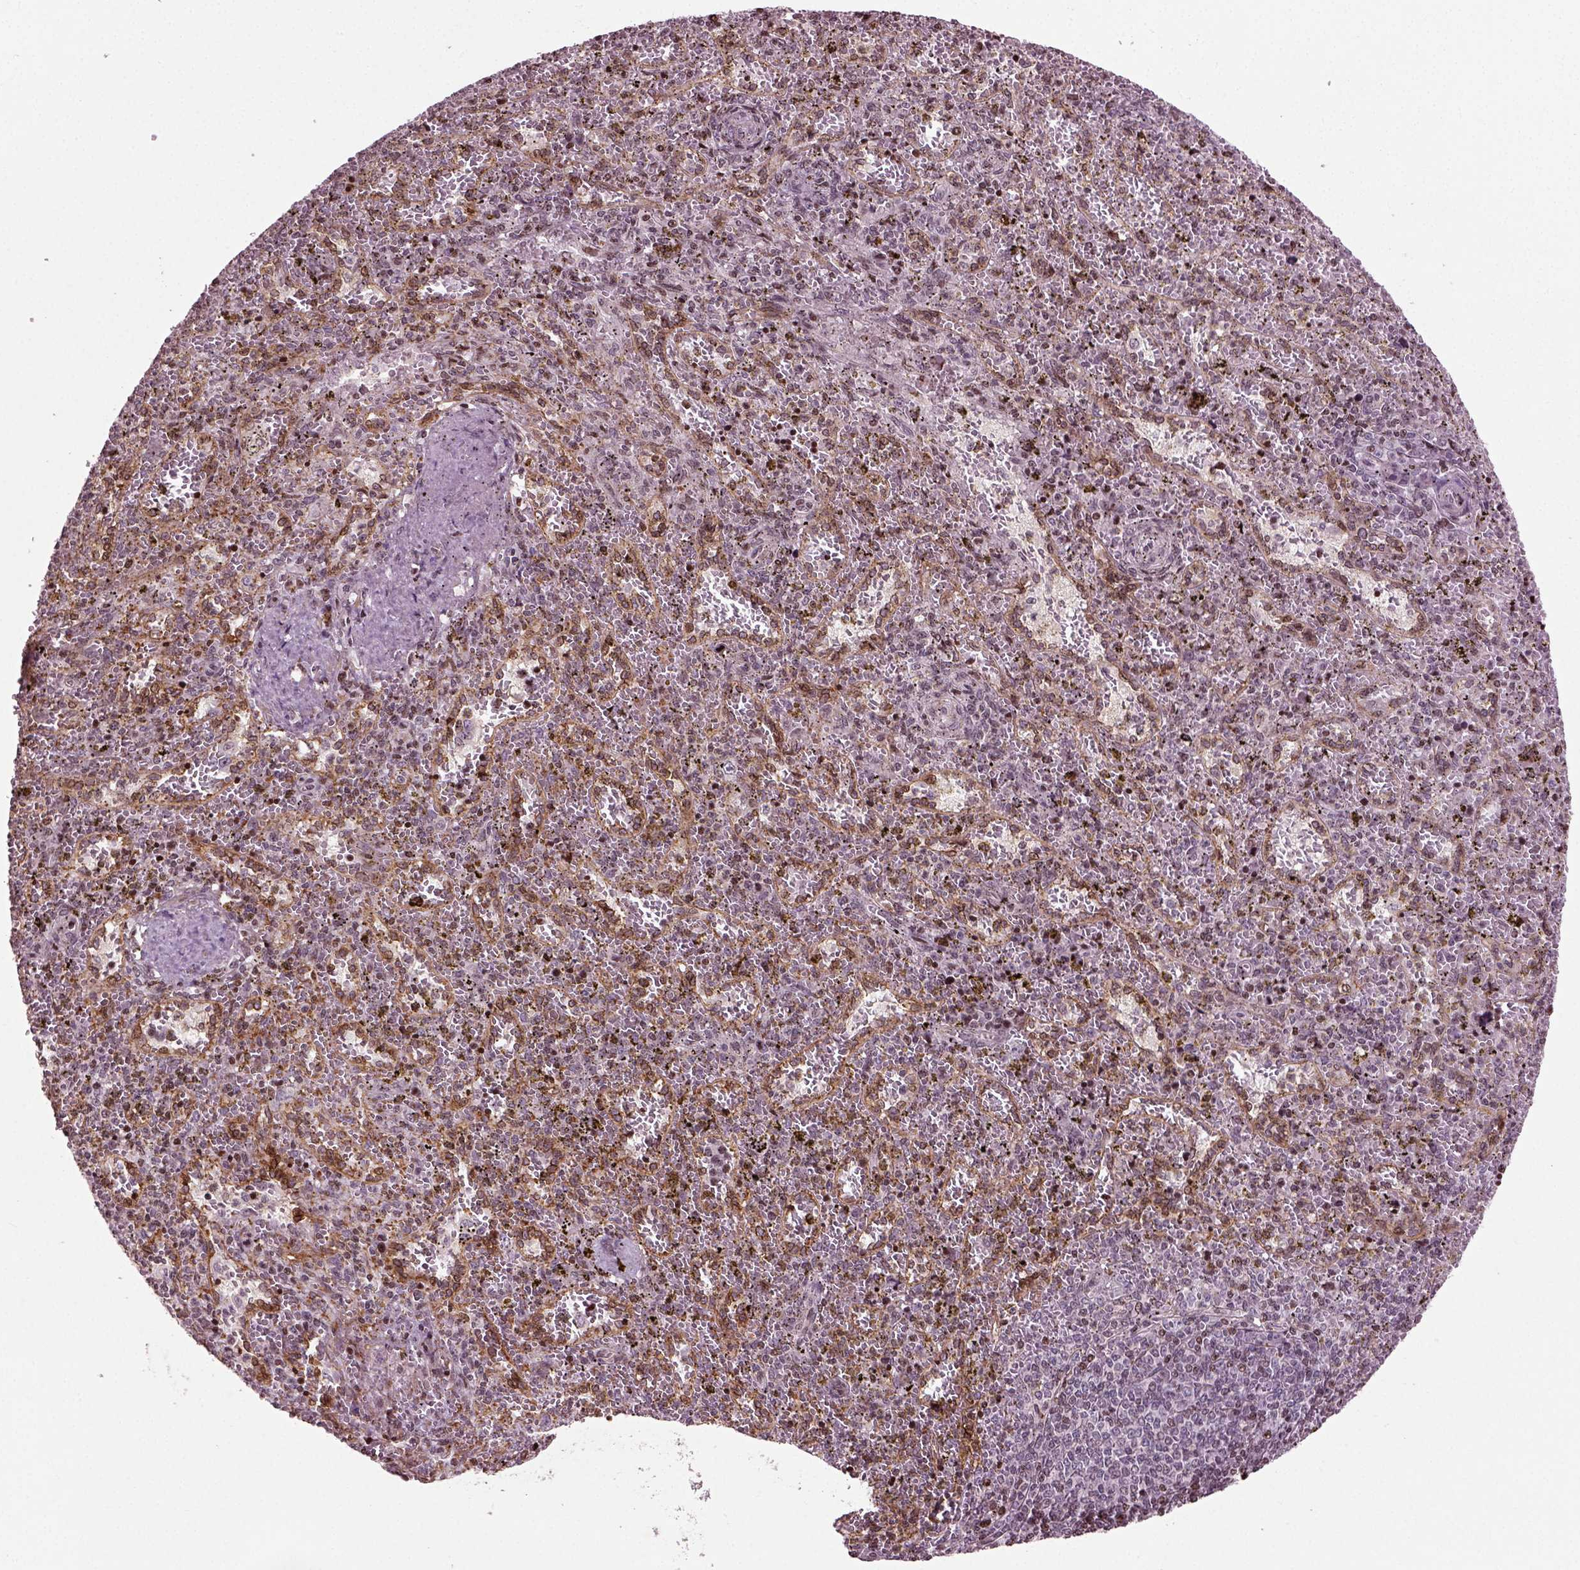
{"staining": {"intensity": "moderate", "quantity": "<25%", "location": "nuclear"}, "tissue": "spleen", "cell_type": "Cells in red pulp", "image_type": "normal", "snomed": [{"axis": "morphology", "description": "Normal tissue, NOS"}, {"axis": "topography", "description": "Spleen"}], "caption": "IHC image of normal spleen: human spleen stained using immunohistochemistry (IHC) exhibits low levels of moderate protein expression localized specifically in the nuclear of cells in red pulp, appearing as a nuclear brown color.", "gene": "HEYL", "patient": {"sex": "female", "age": 50}}